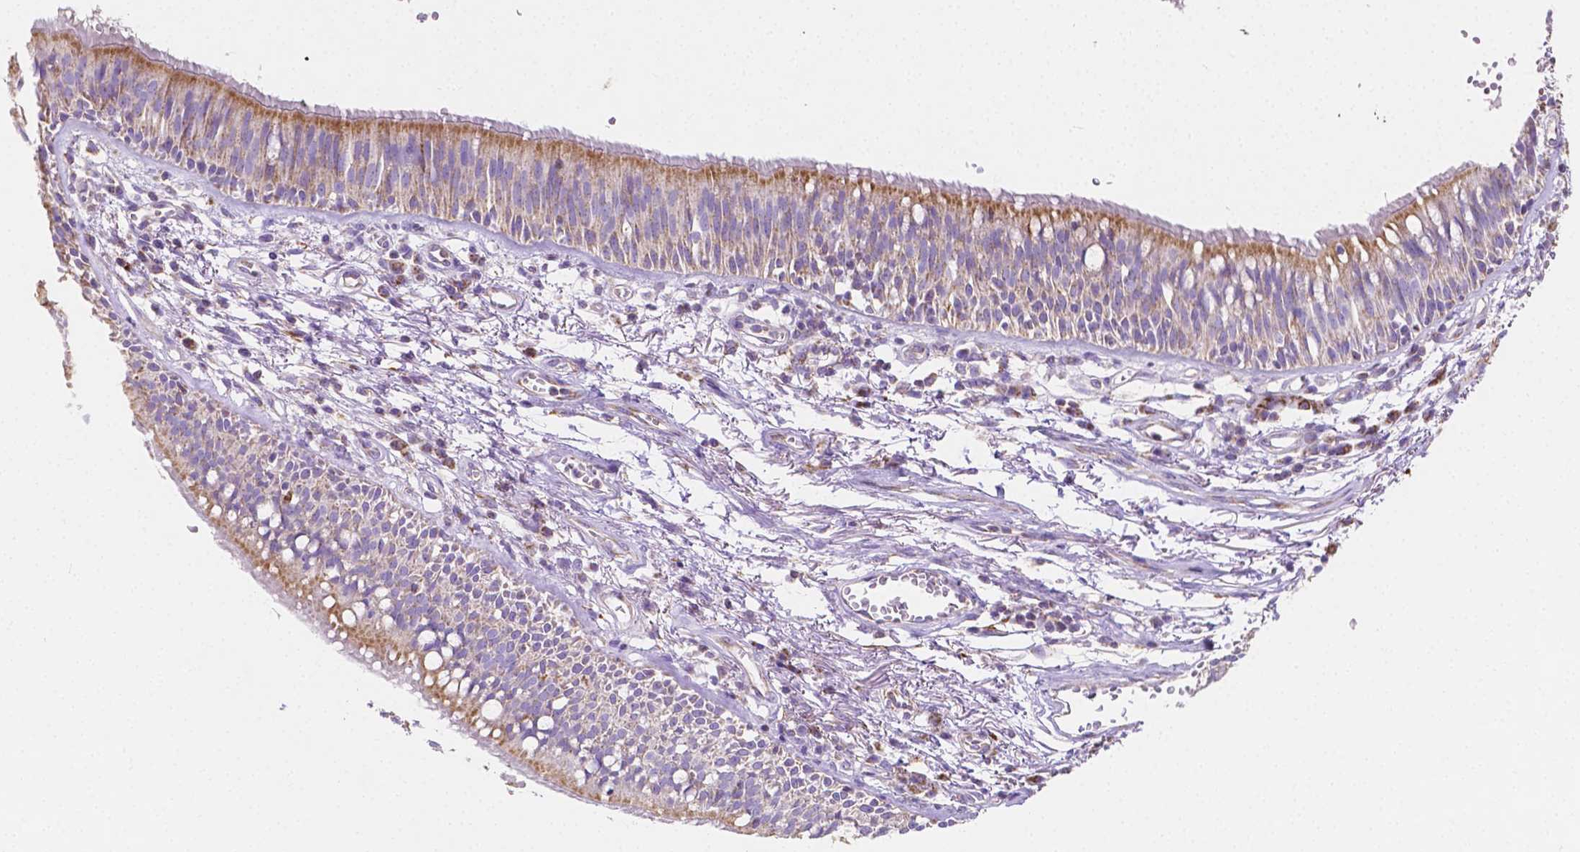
{"staining": {"intensity": "moderate", "quantity": ">75%", "location": "cytoplasmic/membranous"}, "tissue": "bronchus", "cell_type": "Respiratory epithelial cells", "image_type": "normal", "snomed": [{"axis": "morphology", "description": "Normal tissue, NOS"}, {"axis": "morphology", "description": "Squamous cell carcinoma, NOS"}, {"axis": "topography", "description": "Cartilage tissue"}, {"axis": "topography", "description": "Bronchus"}, {"axis": "topography", "description": "Lung"}], "caption": "This histopathology image displays normal bronchus stained with IHC to label a protein in brown. The cytoplasmic/membranous of respiratory epithelial cells show moderate positivity for the protein. Nuclei are counter-stained blue.", "gene": "SGTB", "patient": {"sex": "male", "age": 66}}